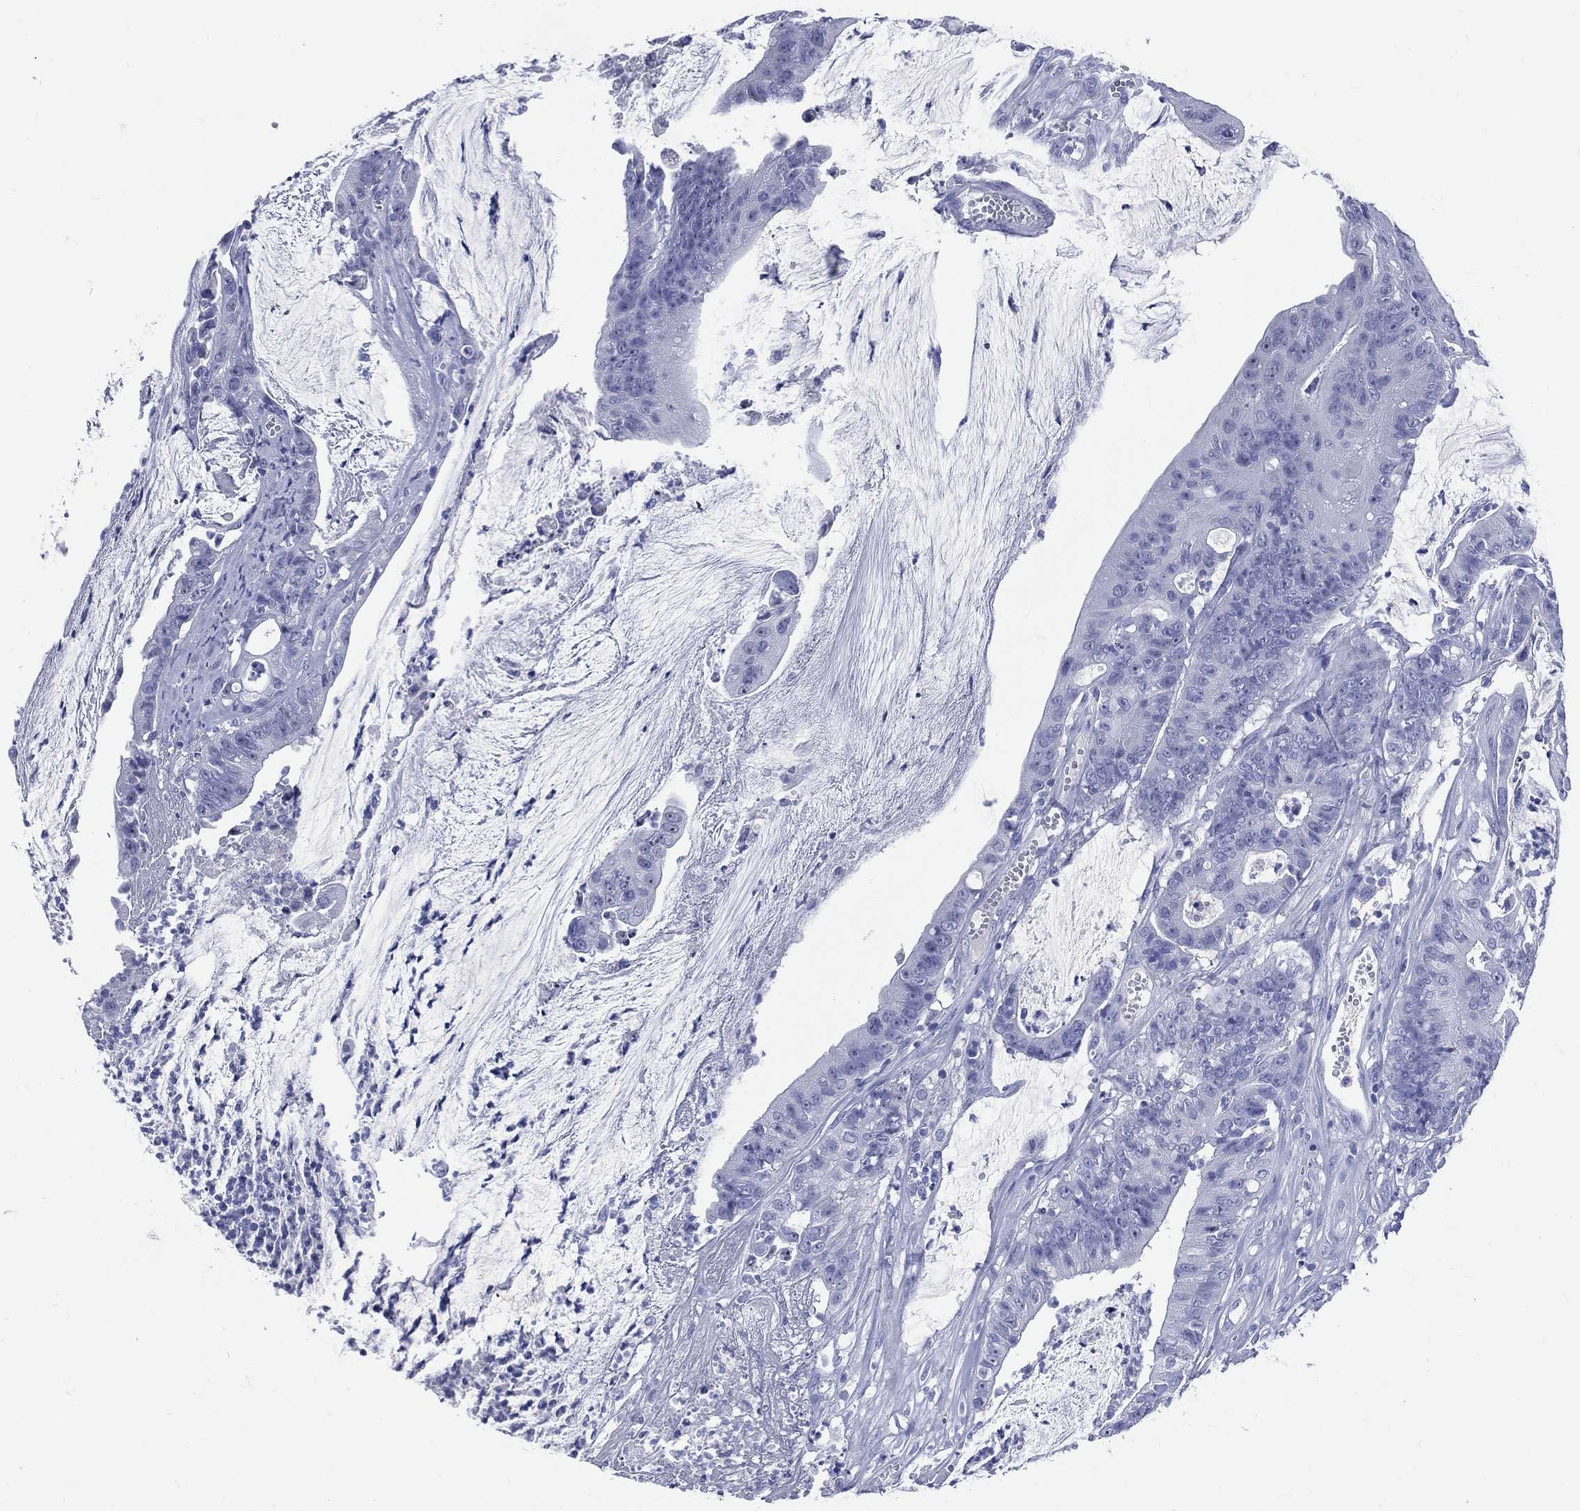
{"staining": {"intensity": "negative", "quantity": "none", "location": "none"}, "tissue": "colorectal cancer", "cell_type": "Tumor cells", "image_type": "cancer", "snomed": [{"axis": "morphology", "description": "Adenocarcinoma, NOS"}, {"axis": "topography", "description": "Colon"}], "caption": "Tumor cells are negative for protein expression in human colorectal cancer. (DAB (3,3'-diaminobenzidine) immunohistochemistry (IHC) visualized using brightfield microscopy, high magnification).", "gene": "CYLC1", "patient": {"sex": "female", "age": 69}}